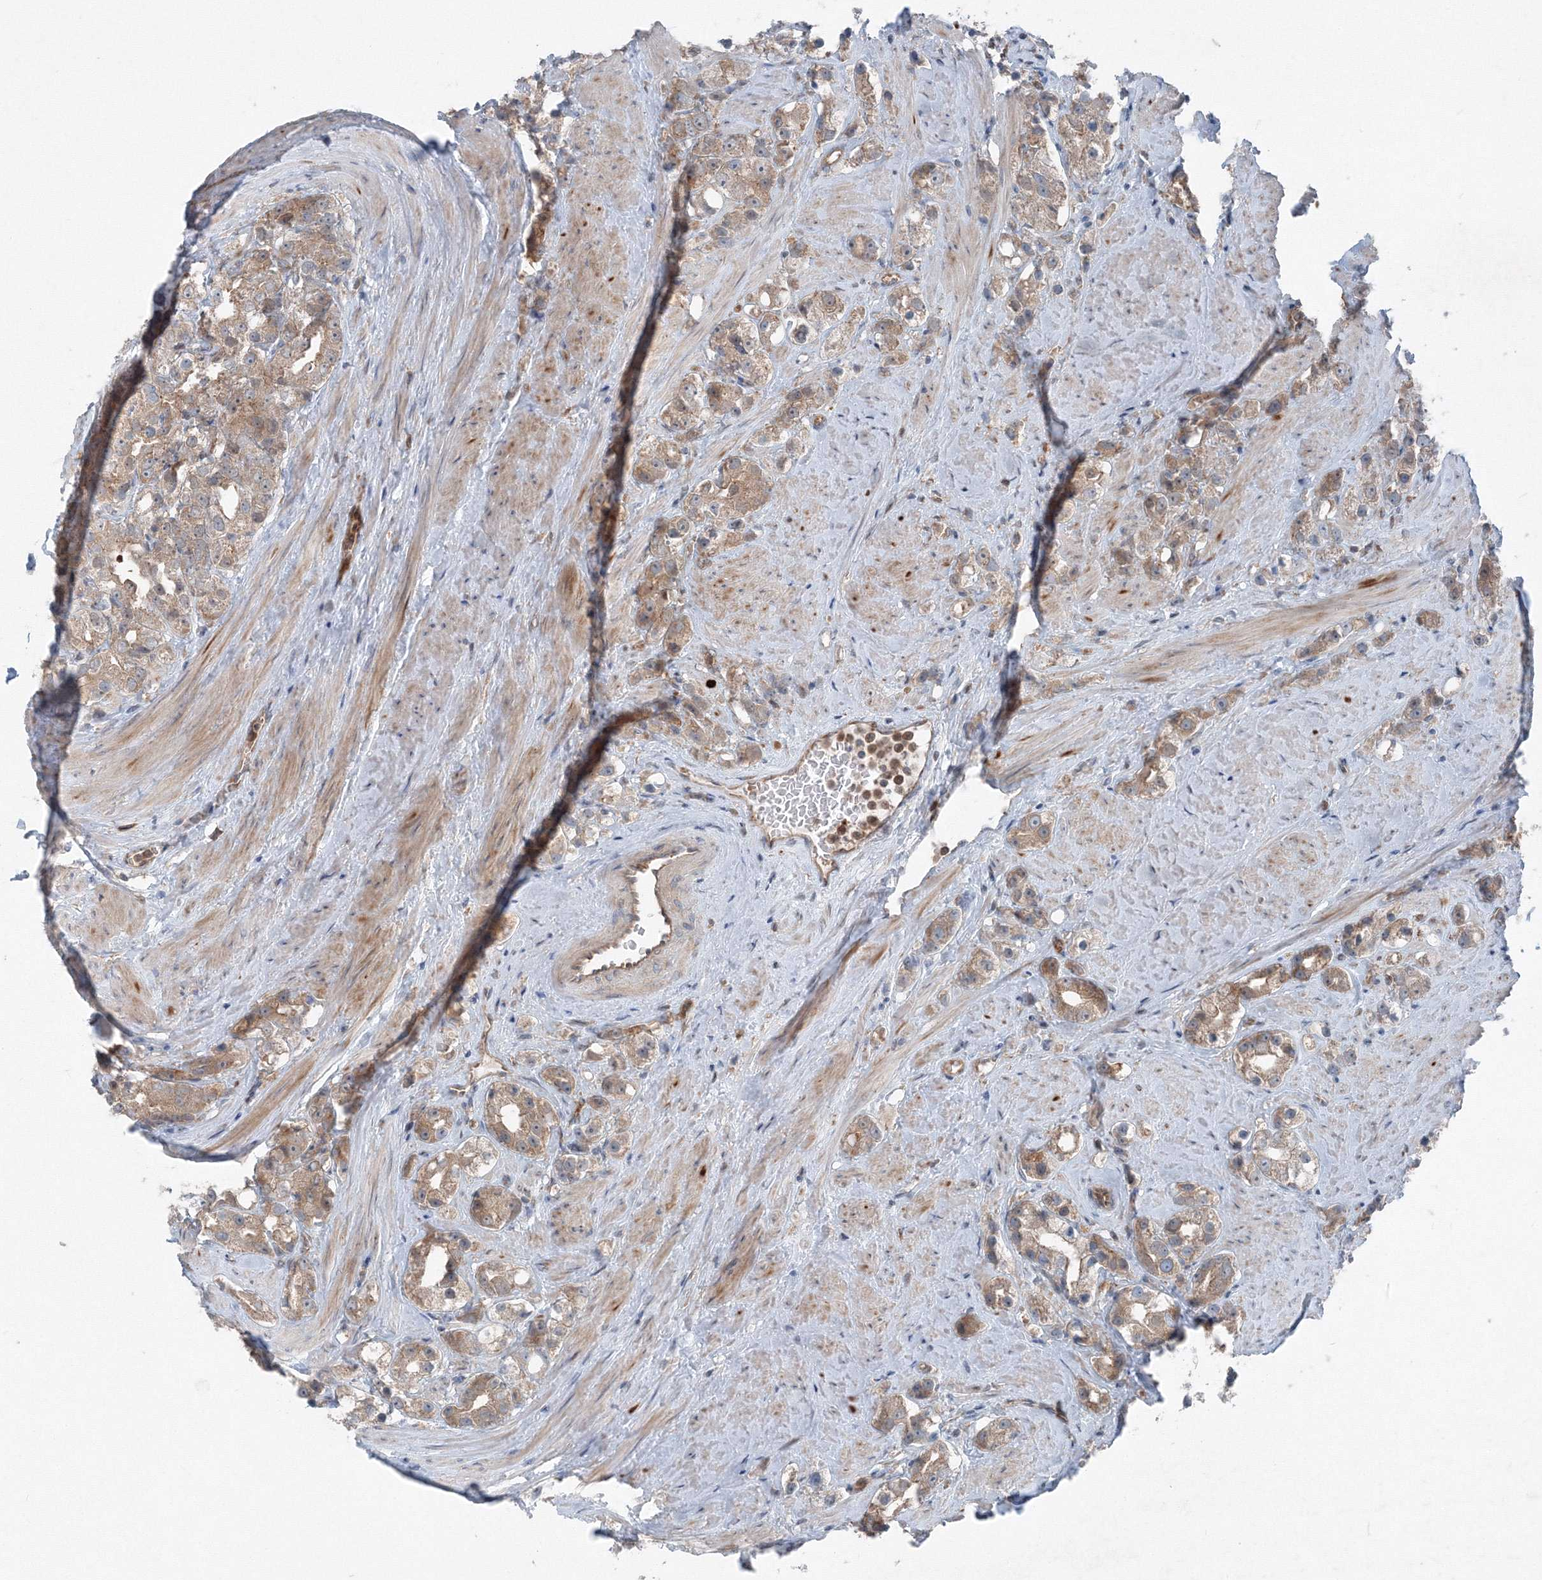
{"staining": {"intensity": "moderate", "quantity": ">75%", "location": "cytoplasmic/membranous"}, "tissue": "prostate cancer", "cell_type": "Tumor cells", "image_type": "cancer", "snomed": [{"axis": "morphology", "description": "Adenocarcinoma, NOS"}, {"axis": "topography", "description": "Prostate"}], "caption": "There is medium levels of moderate cytoplasmic/membranous staining in tumor cells of adenocarcinoma (prostate), as demonstrated by immunohistochemical staining (brown color).", "gene": "TPRKB", "patient": {"sex": "male", "age": 79}}